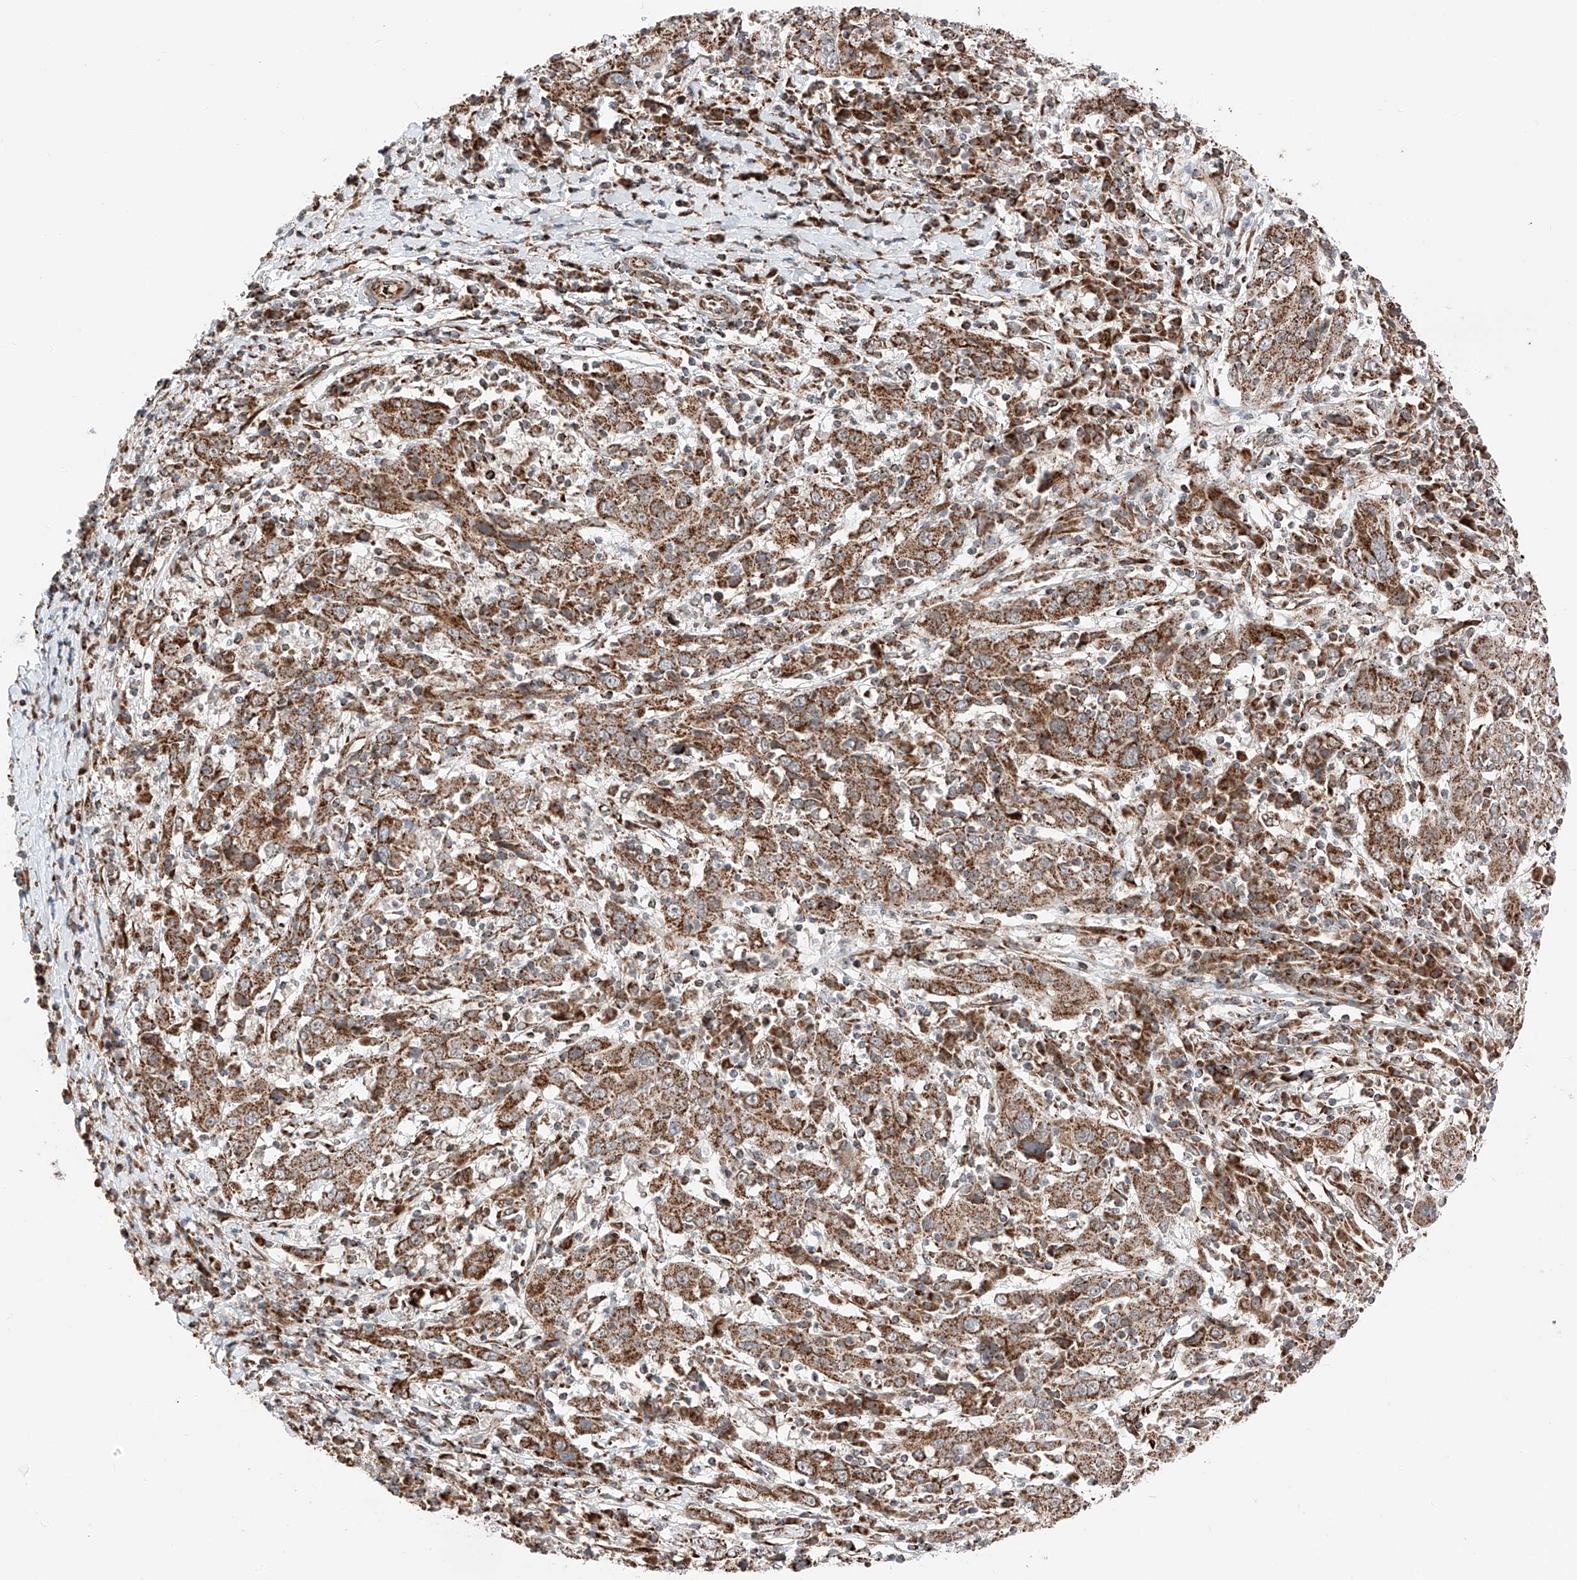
{"staining": {"intensity": "strong", "quantity": ">75%", "location": "cytoplasmic/membranous"}, "tissue": "cervical cancer", "cell_type": "Tumor cells", "image_type": "cancer", "snomed": [{"axis": "morphology", "description": "Squamous cell carcinoma, NOS"}, {"axis": "topography", "description": "Cervix"}], "caption": "Strong cytoplasmic/membranous protein staining is present in approximately >75% of tumor cells in cervical cancer. Using DAB (3,3'-diaminobenzidine) (brown) and hematoxylin (blue) stains, captured at high magnification using brightfield microscopy.", "gene": "ZSCAN29", "patient": {"sex": "female", "age": 46}}